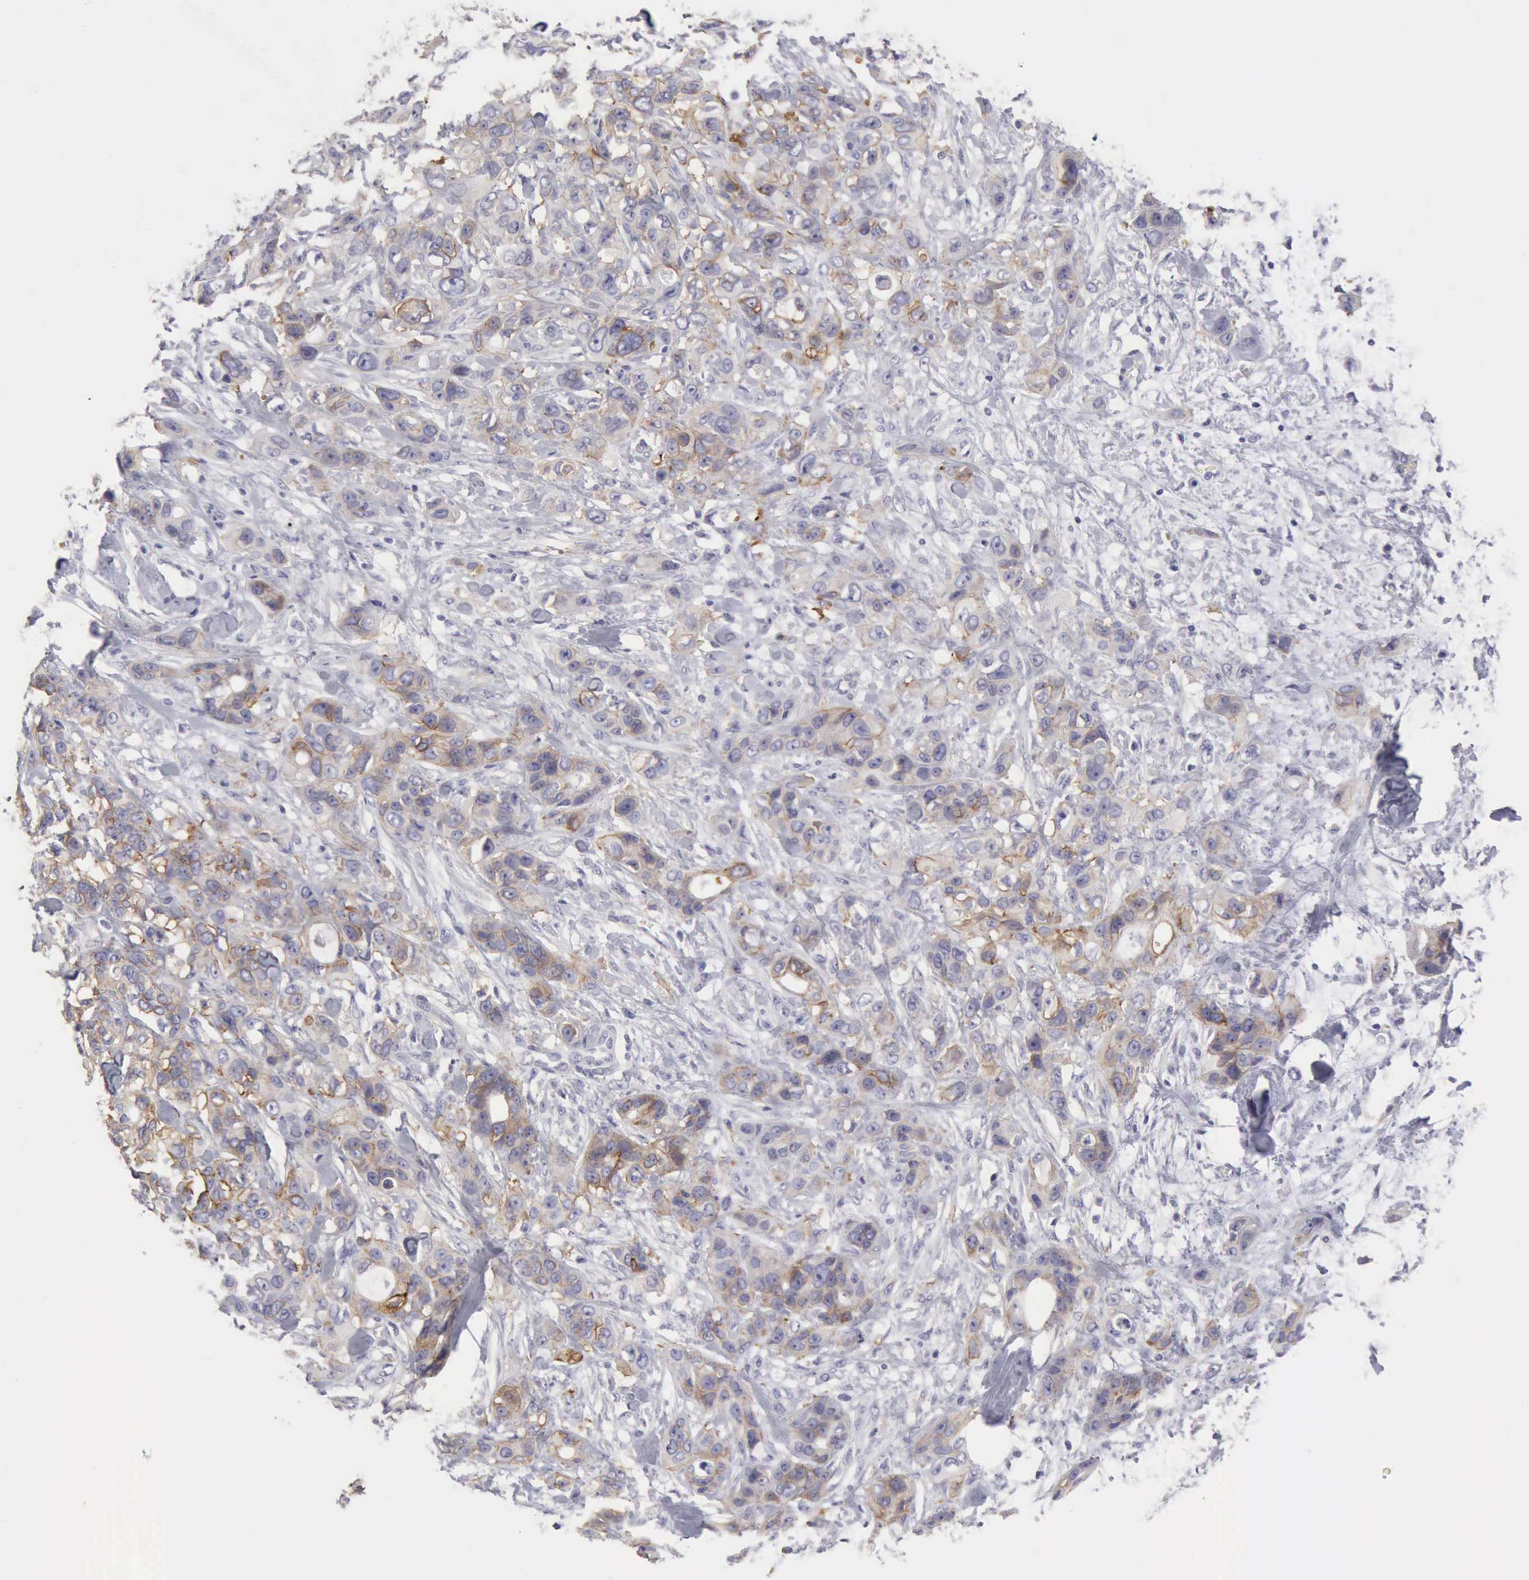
{"staining": {"intensity": "moderate", "quantity": "<25%", "location": "cytoplasmic/membranous"}, "tissue": "stomach cancer", "cell_type": "Tumor cells", "image_type": "cancer", "snomed": [{"axis": "morphology", "description": "Adenocarcinoma, NOS"}, {"axis": "topography", "description": "Stomach, upper"}], "caption": "This histopathology image displays stomach cancer stained with immunohistochemistry (IHC) to label a protein in brown. The cytoplasmic/membranous of tumor cells show moderate positivity for the protein. Nuclei are counter-stained blue.", "gene": "TFRC", "patient": {"sex": "male", "age": 47}}